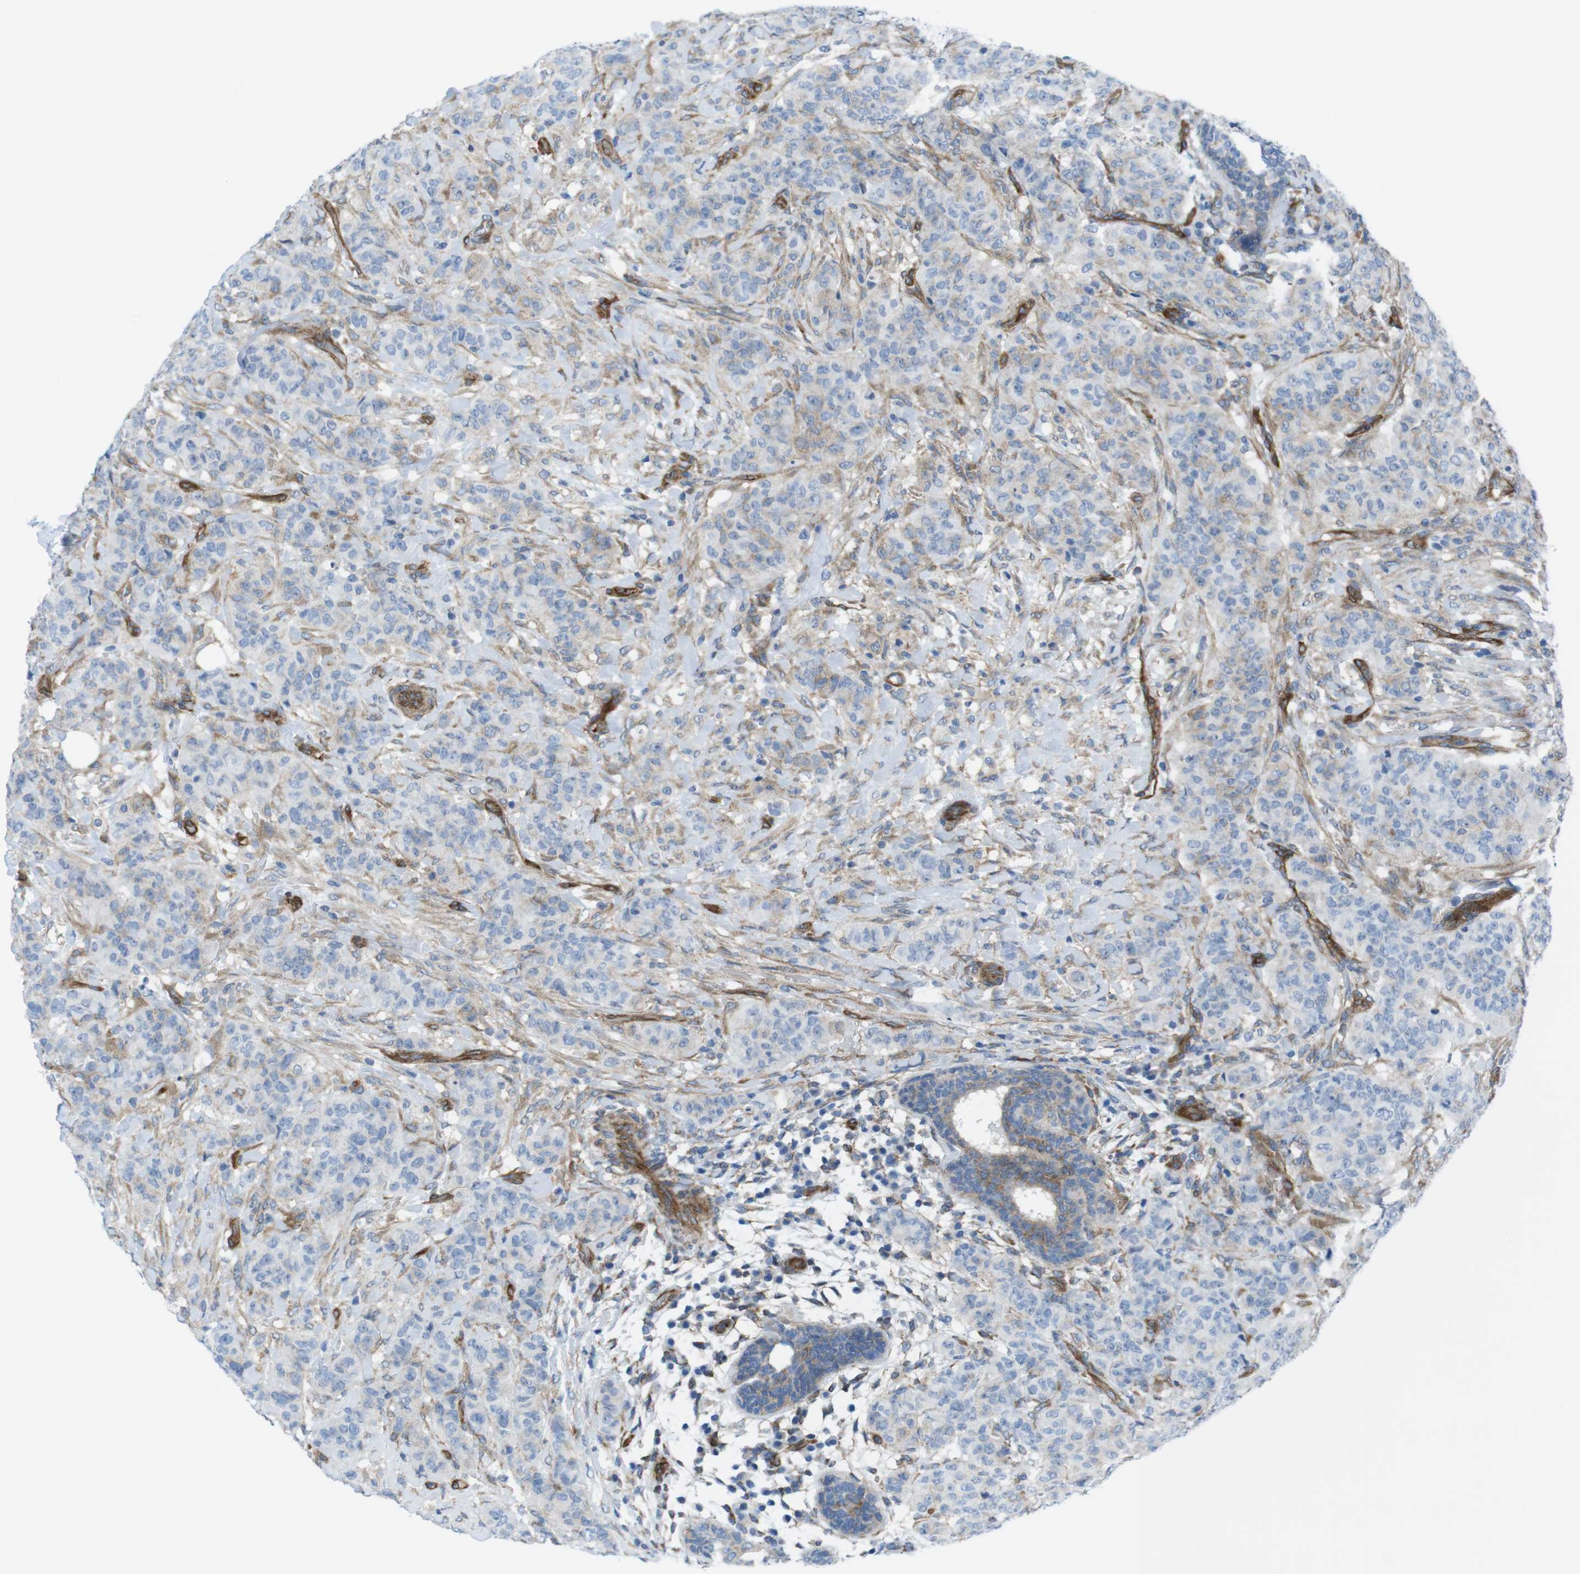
{"staining": {"intensity": "negative", "quantity": "none", "location": "none"}, "tissue": "breast cancer", "cell_type": "Tumor cells", "image_type": "cancer", "snomed": [{"axis": "morphology", "description": "Normal tissue, NOS"}, {"axis": "morphology", "description": "Duct carcinoma"}, {"axis": "topography", "description": "Breast"}], "caption": "This is a histopathology image of immunohistochemistry staining of invasive ductal carcinoma (breast), which shows no staining in tumor cells.", "gene": "DIAPH2", "patient": {"sex": "female", "age": 40}}